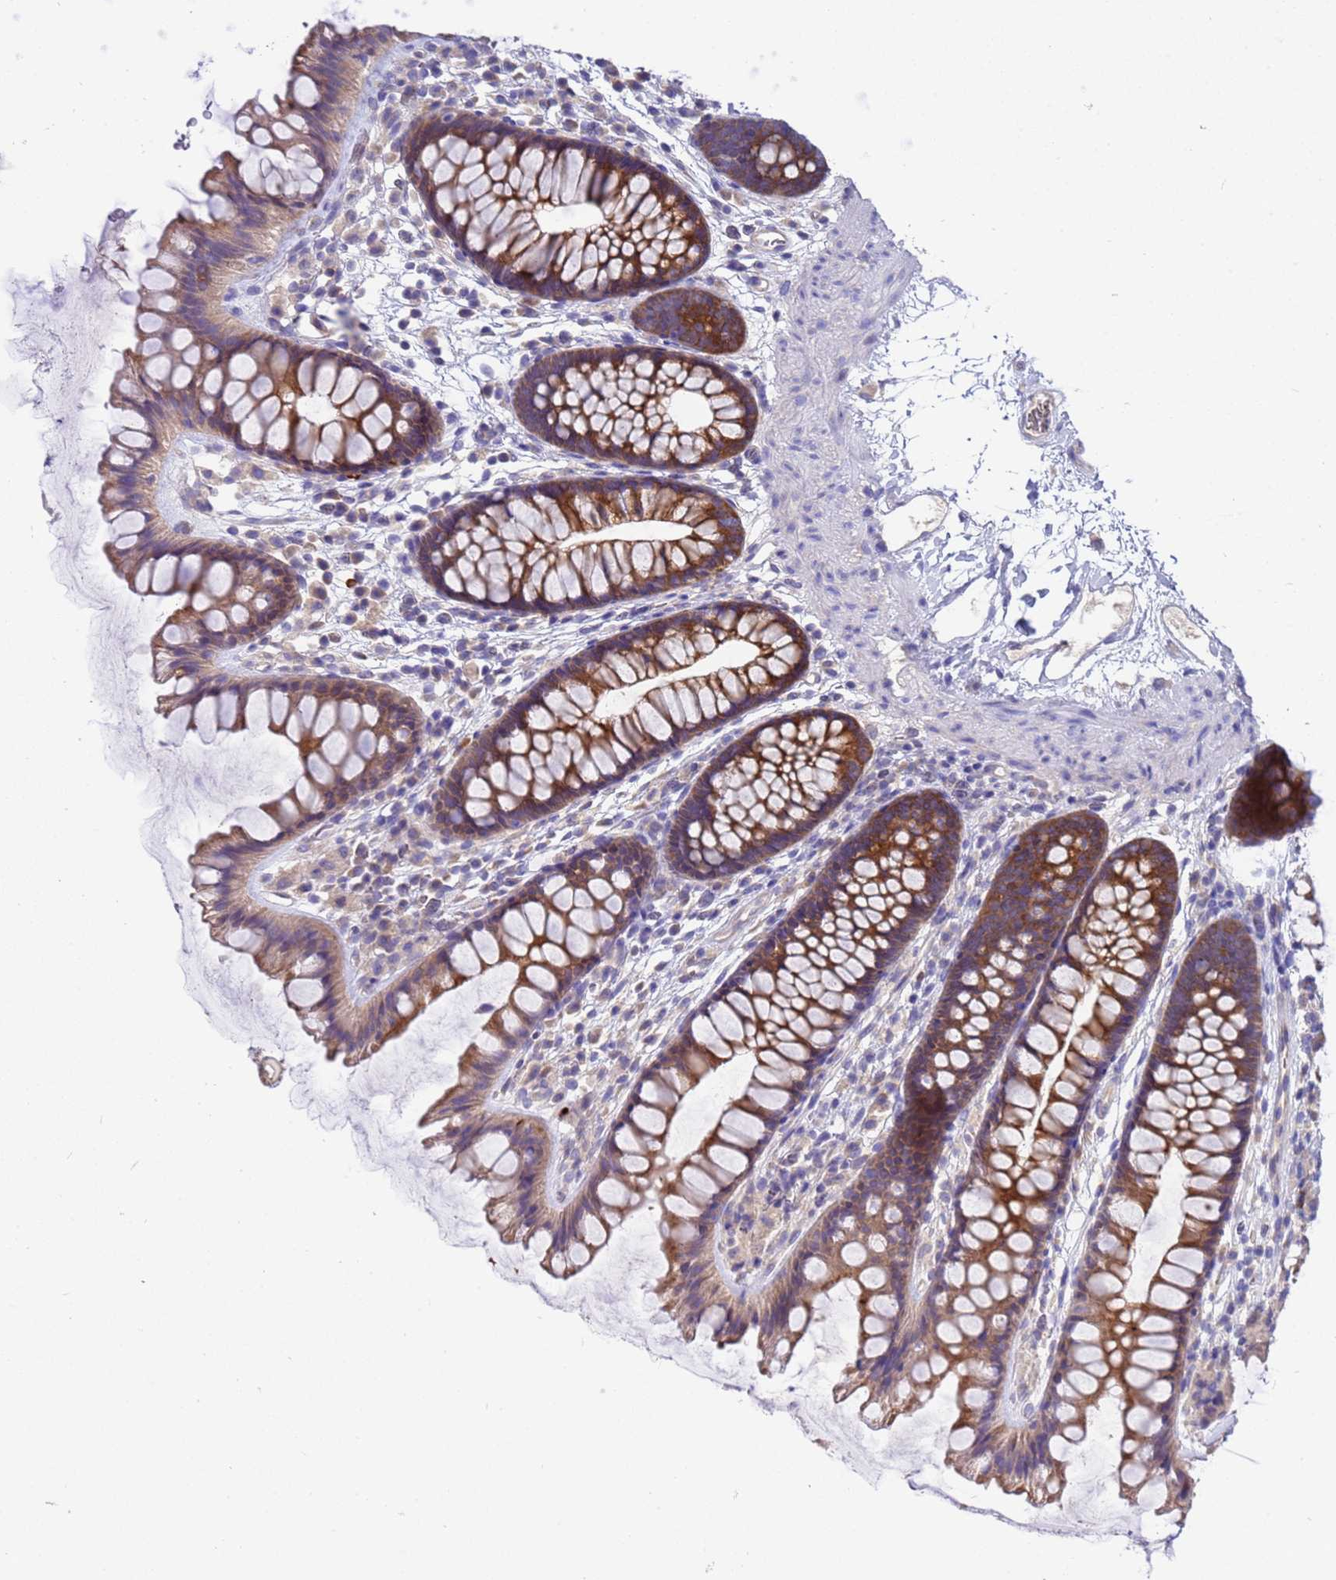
{"staining": {"intensity": "negative", "quantity": "none", "location": "none"}, "tissue": "colon", "cell_type": "Endothelial cells", "image_type": "normal", "snomed": [{"axis": "morphology", "description": "Normal tissue, NOS"}, {"axis": "topography", "description": "Colon"}], "caption": "Immunohistochemistry (IHC) of benign human colon shows no staining in endothelial cells. (IHC, brightfield microscopy, high magnification).", "gene": "RC3H2", "patient": {"sex": "female", "age": 62}}